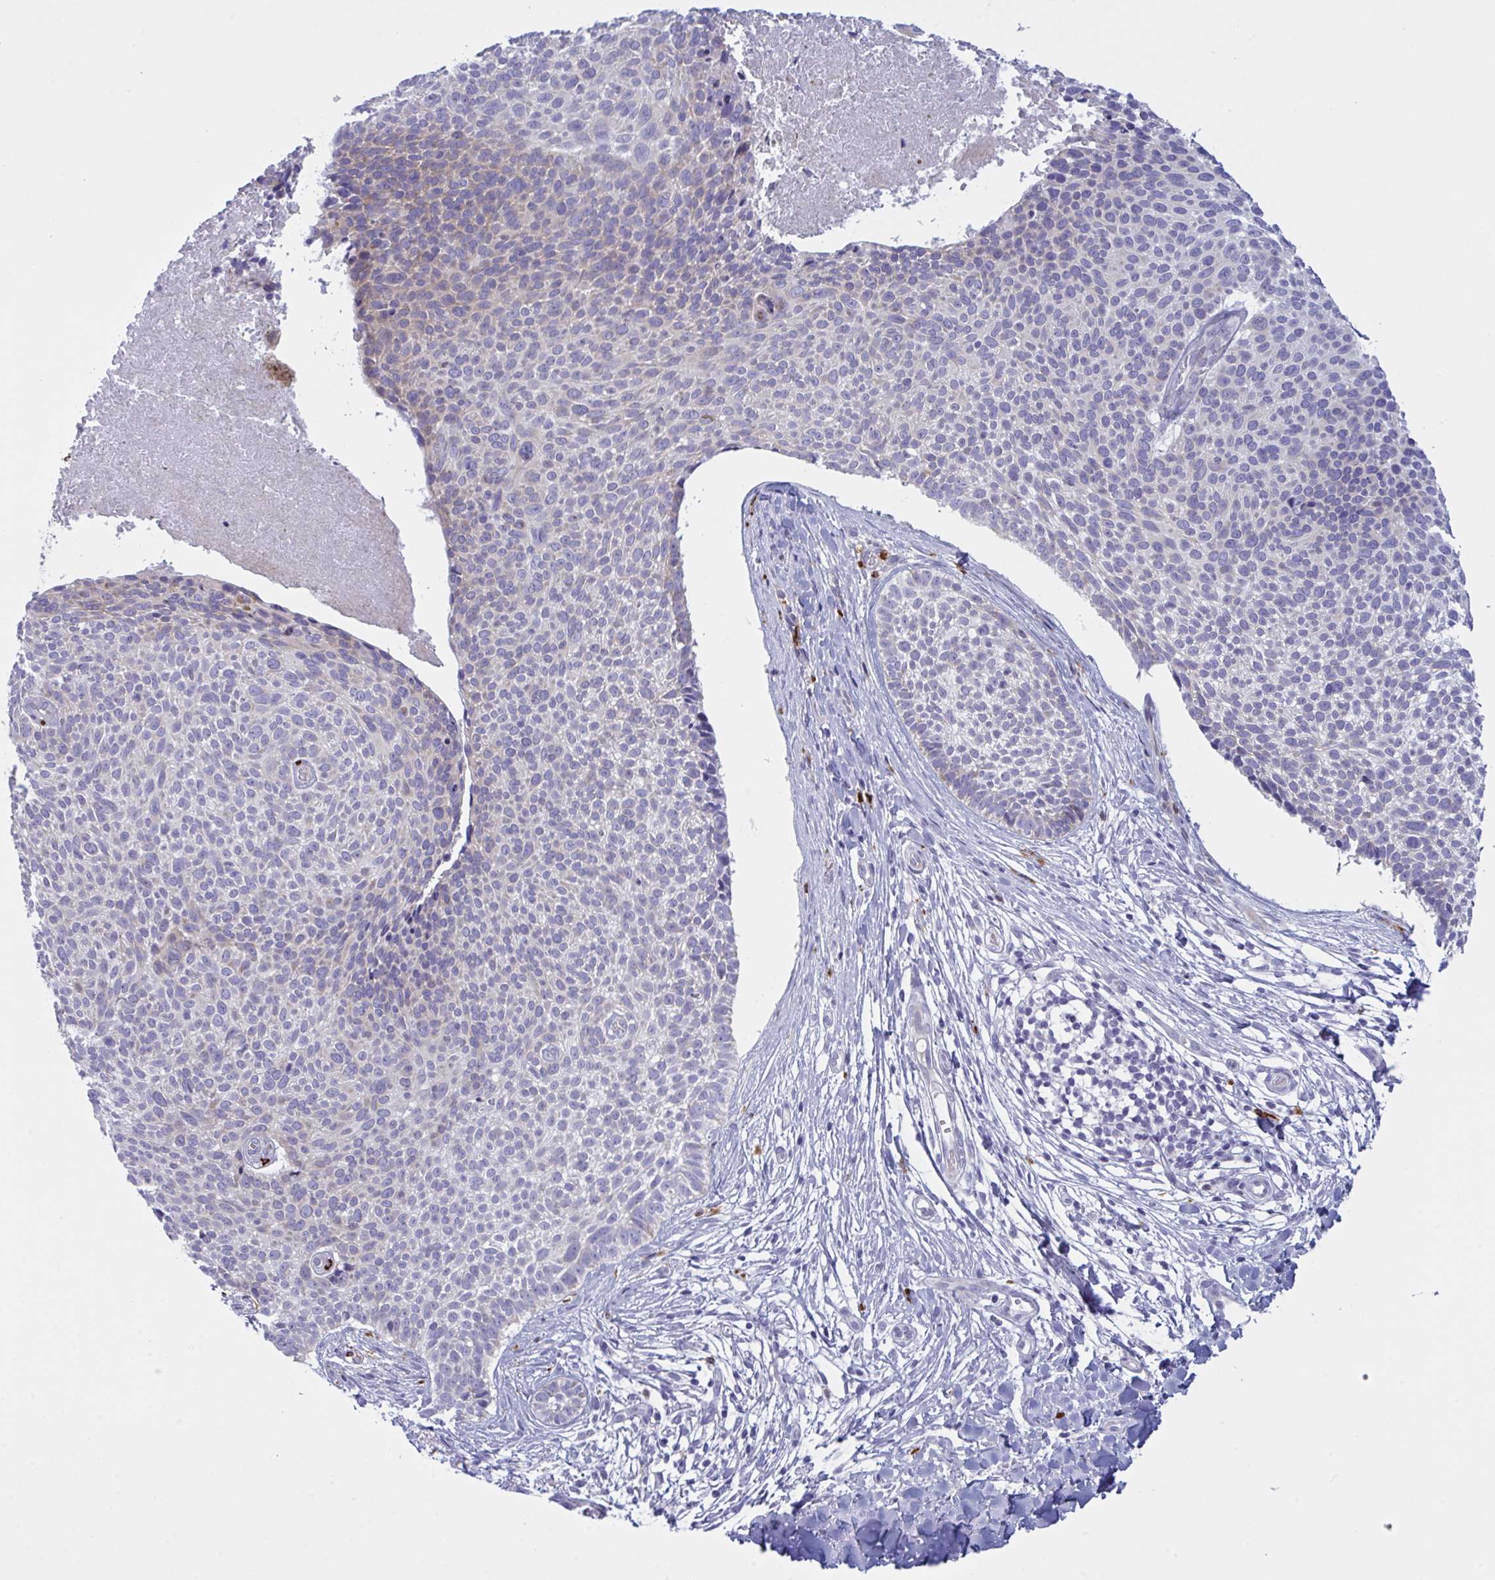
{"staining": {"intensity": "weak", "quantity": "<25%", "location": "cytoplasmic/membranous"}, "tissue": "skin cancer", "cell_type": "Tumor cells", "image_type": "cancer", "snomed": [{"axis": "morphology", "description": "Basal cell carcinoma"}, {"axis": "topography", "description": "Skin"}, {"axis": "topography", "description": "Skin of back"}], "caption": "Immunohistochemistry (IHC) of human skin cancer (basal cell carcinoma) reveals no expression in tumor cells. (Brightfield microscopy of DAB (3,3'-diaminobenzidine) immunohistochemistry at high magnification).", "gene": "ZNF684", "patient": {"sex": "male", "age": 81}}